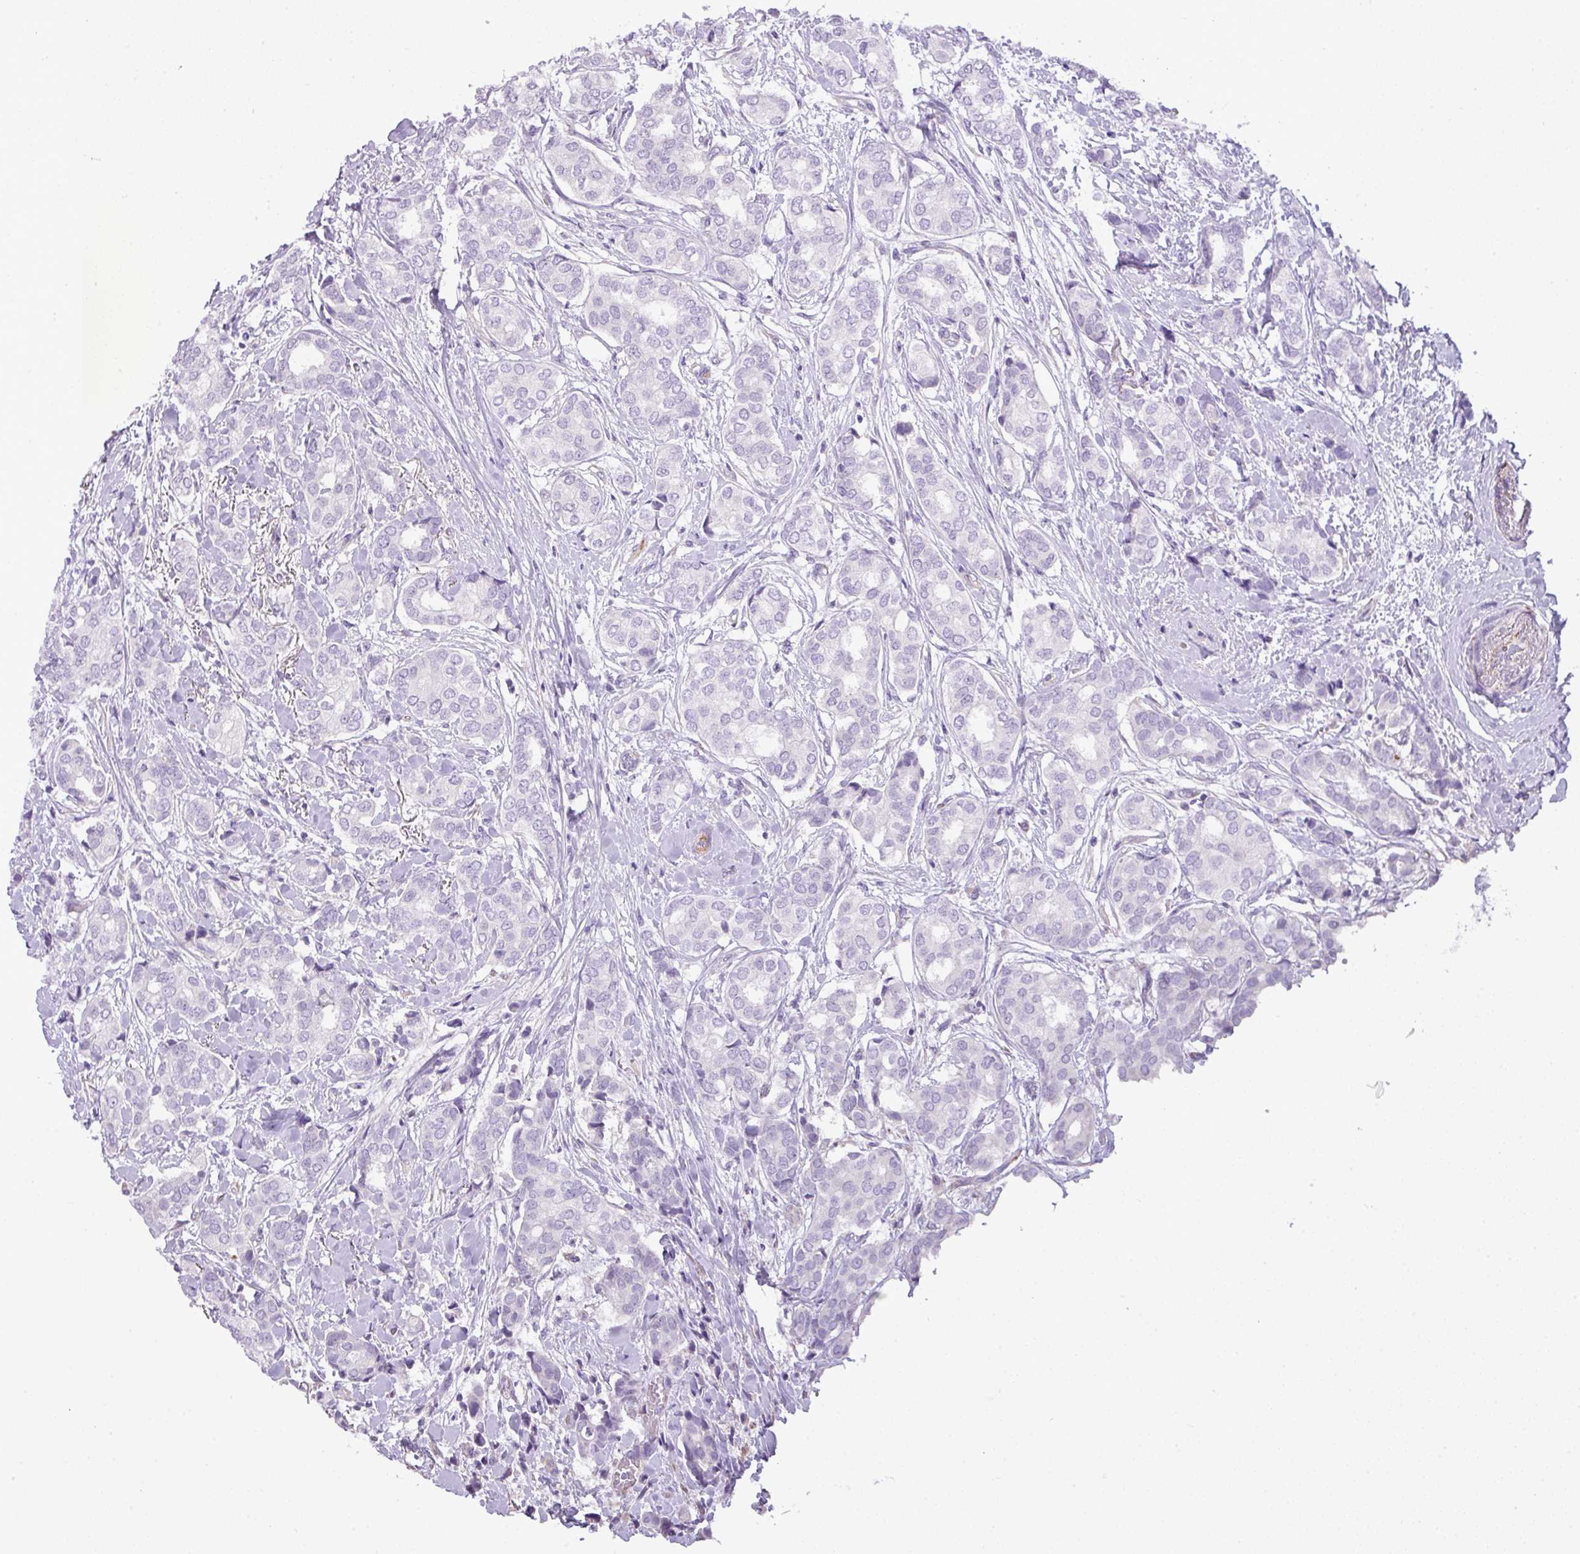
{"staining": {"intensity": "negative", "quantity": "none", "location": "none"}, "tissue": "breast cancer", "cell_type": "Tumor cells", "image_type": "cancer", "snomed": [{"axis": "morphology", "description": "Duct carcinoma"}, {"axis": "topography", "description": "Breast"}], "caption": "IHC histopathology image of neoplastic tissue: breast cancer stained with DAB (3,3'-diaminobenzidine) demonstrates no significant protein expression in tumor cells.", "gene": "ENSG00000273748", "patient": {"sex": "female", "age": 73}}